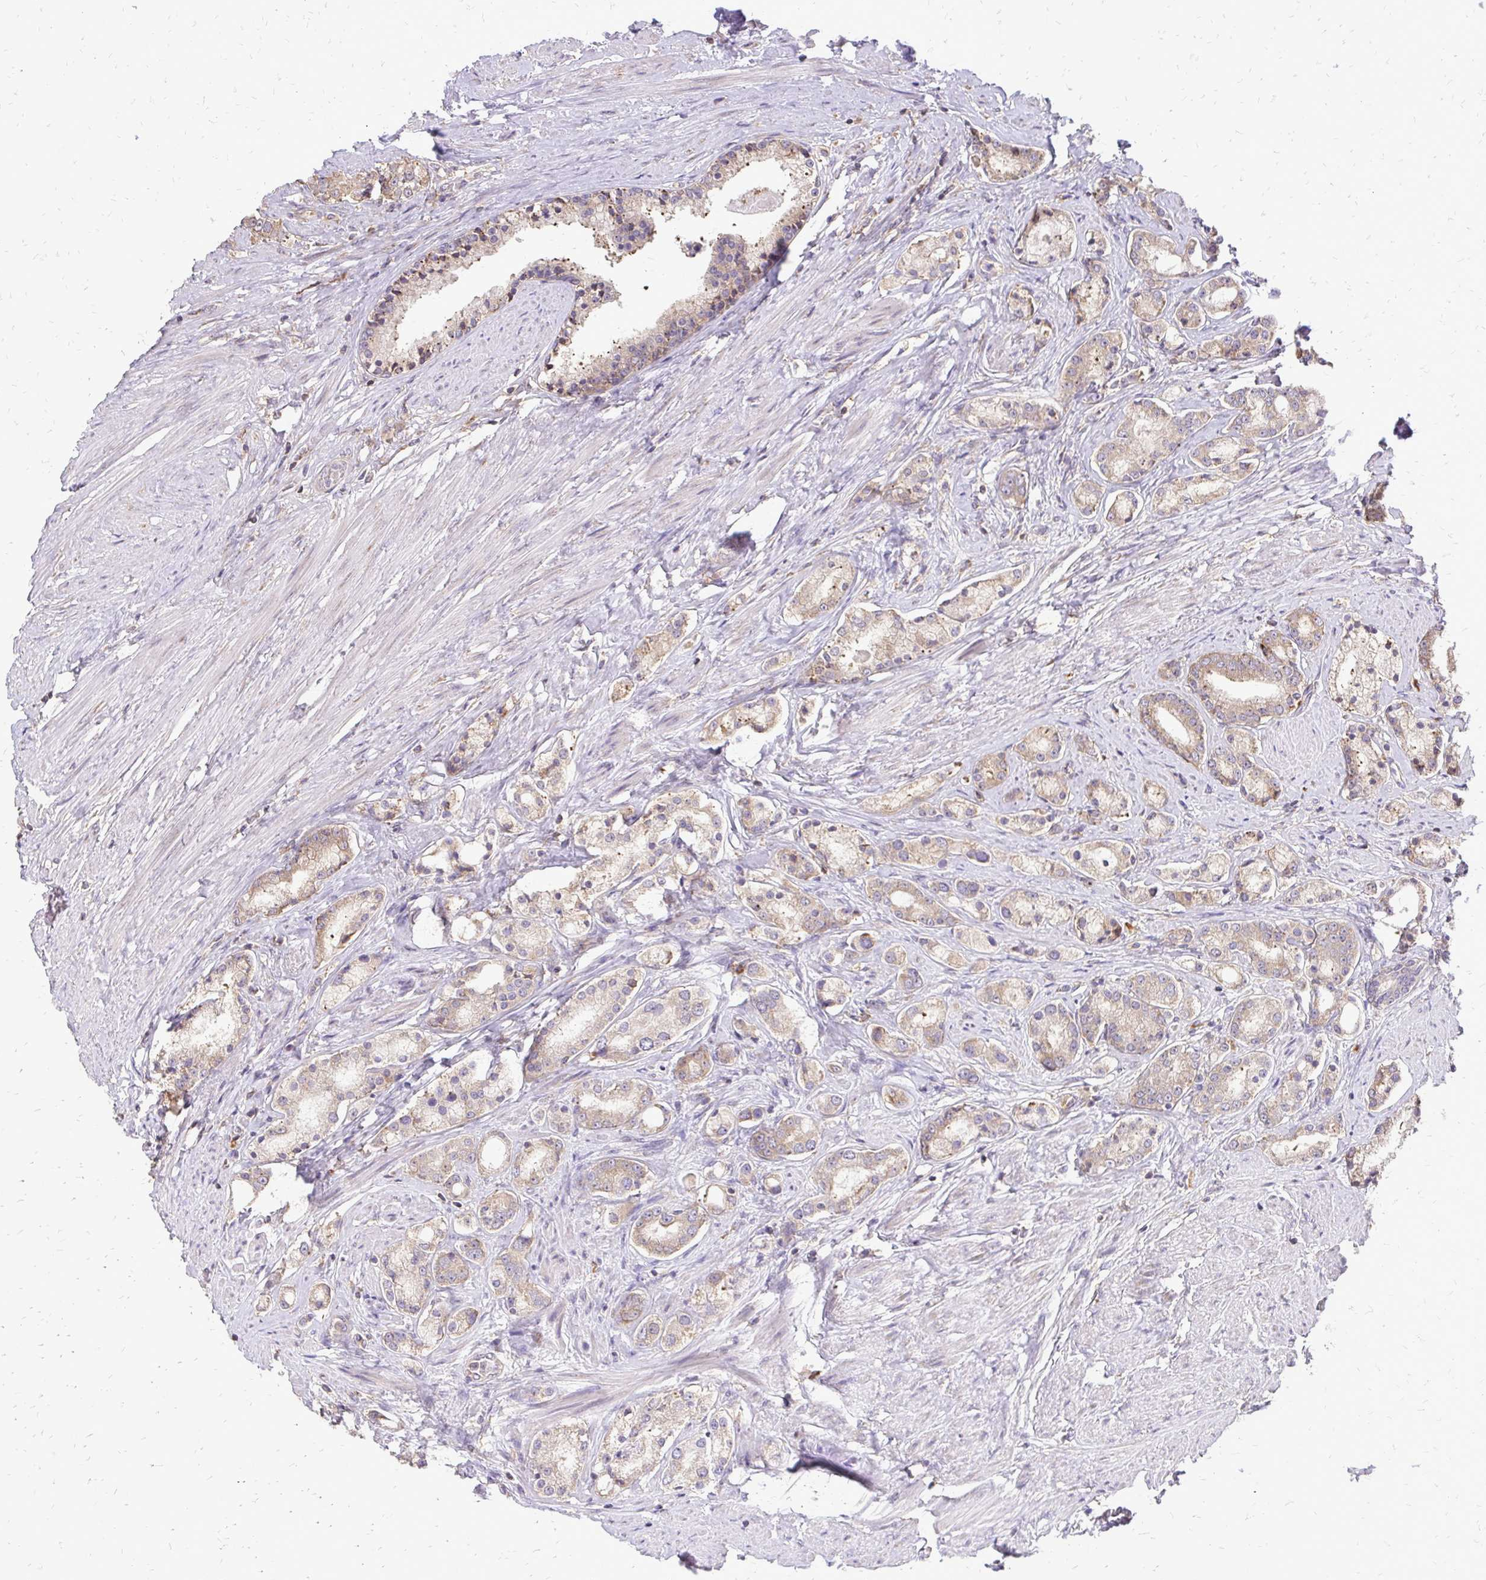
{"staining": {"intensity": "weak", "quantity": ">75%", "location": "cytoplasmic/membranous"}, "tissue": "prostate cancer", "cell_type": "Tumor cells", "image_type": "cancer", "snomed": [{"axis": "morphology", "description": "Adenocarcinoma, High grade"}, {"axis": "topography", "description": "Prostate"}], "caption": "Immunohistochemical staining of human adenocarcinoma (high-grade) (prostate) exhibits weak cytoplasmic/membranous protein expression in approximately >75% of tumor cells.", "gene": "RPS3", "patient": {"sex": "male", "age": 63}}